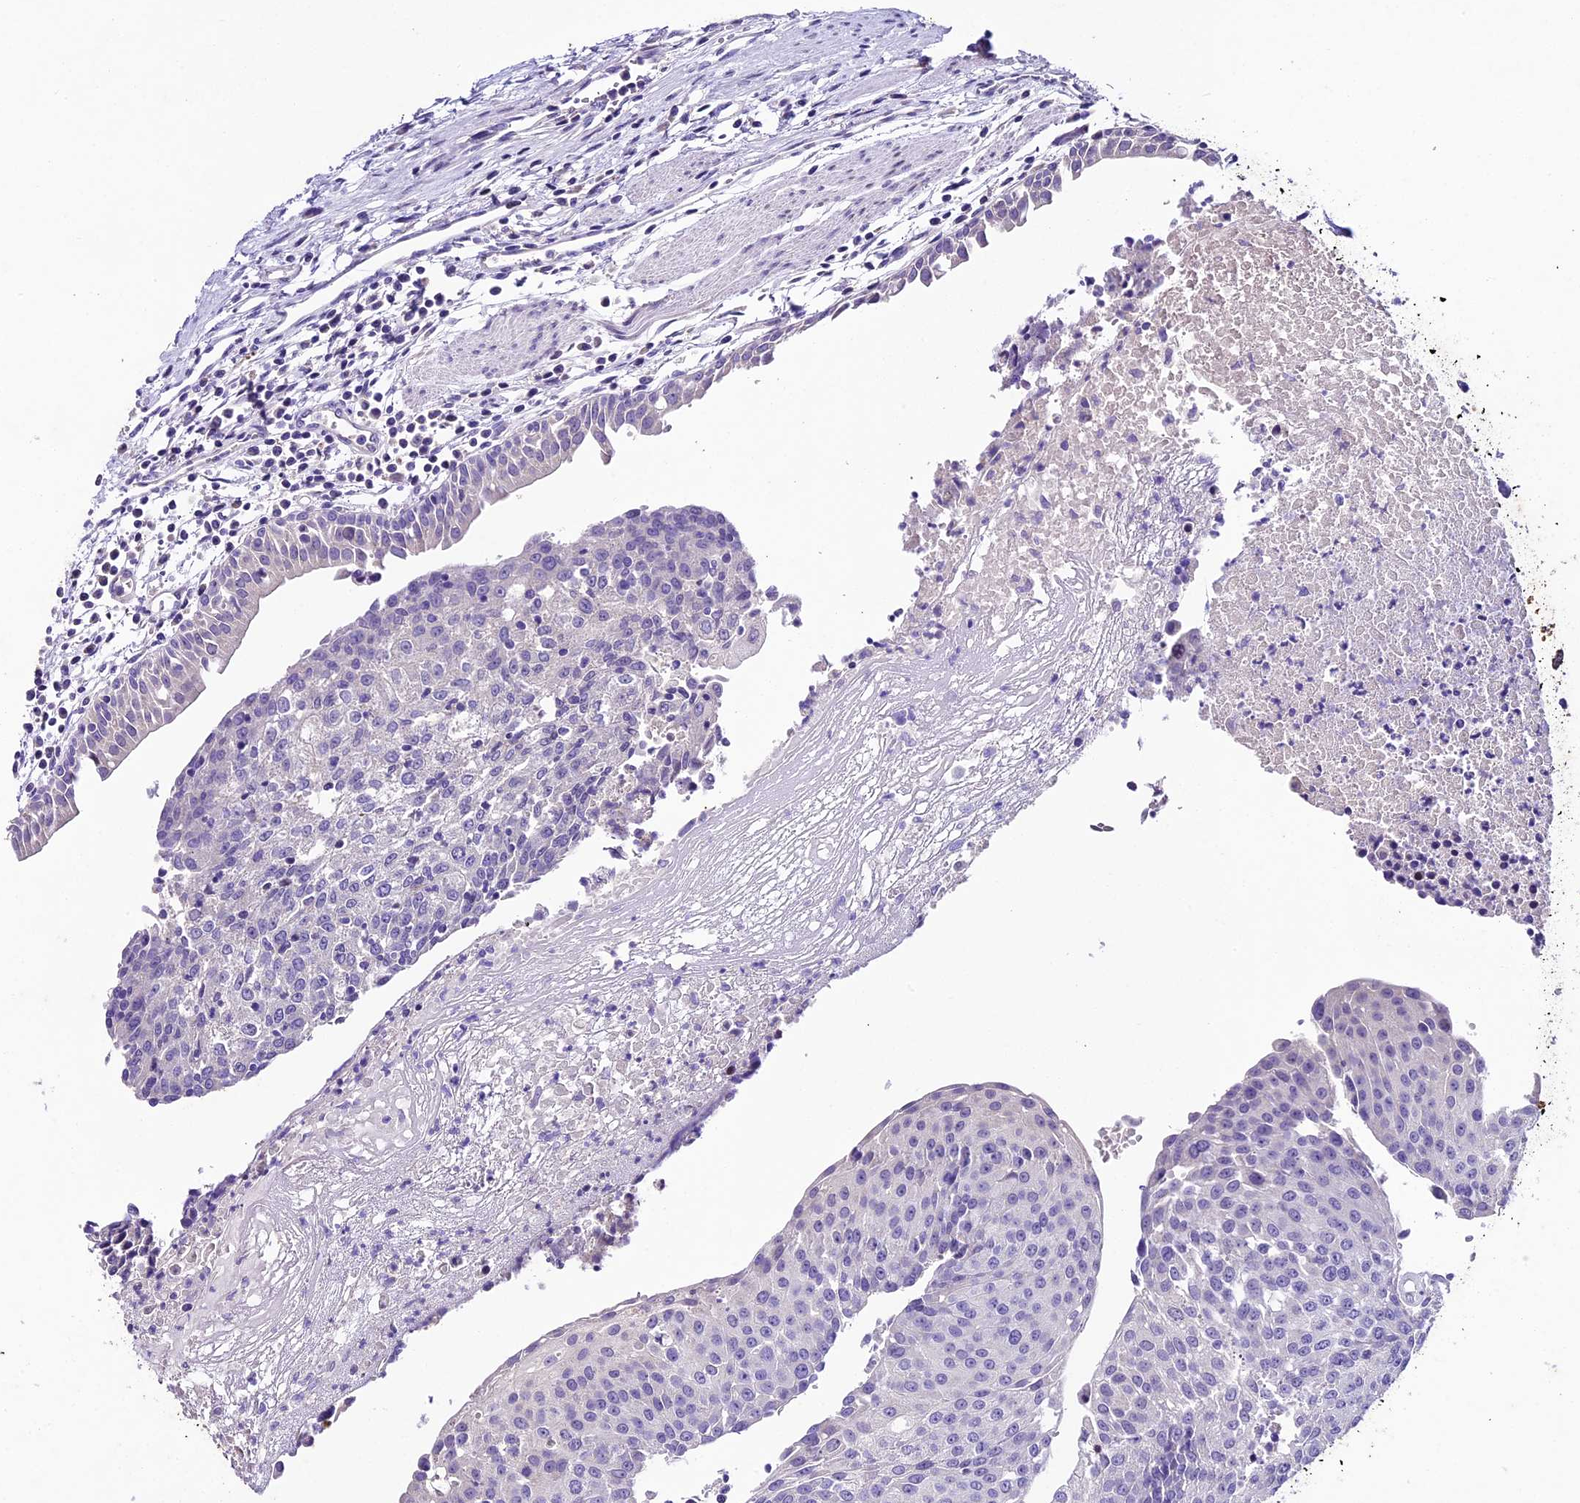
{"staining": {"intensity": "negative", "quantity": "none", "location": "none"}, "tissue": "urothelial cancer", "cell_type": "Tumor cells", "image_type": "cancer", "snomed": [{"axis": "morphology", "description": "Urothelial carcinoma, High grade"}, {"axis": "topography", "description": "Urinary bladder"}], "caption": "High magnification brightfield microscopy of urothelial cancer stained with DAB (3,3'-diaminobenzidine) (brown) and counterstained with hematoxylin (blue): tumor cells show no significant expression.", "gene": "IFT140", "patient": {"sex": "female", "age": 85}}